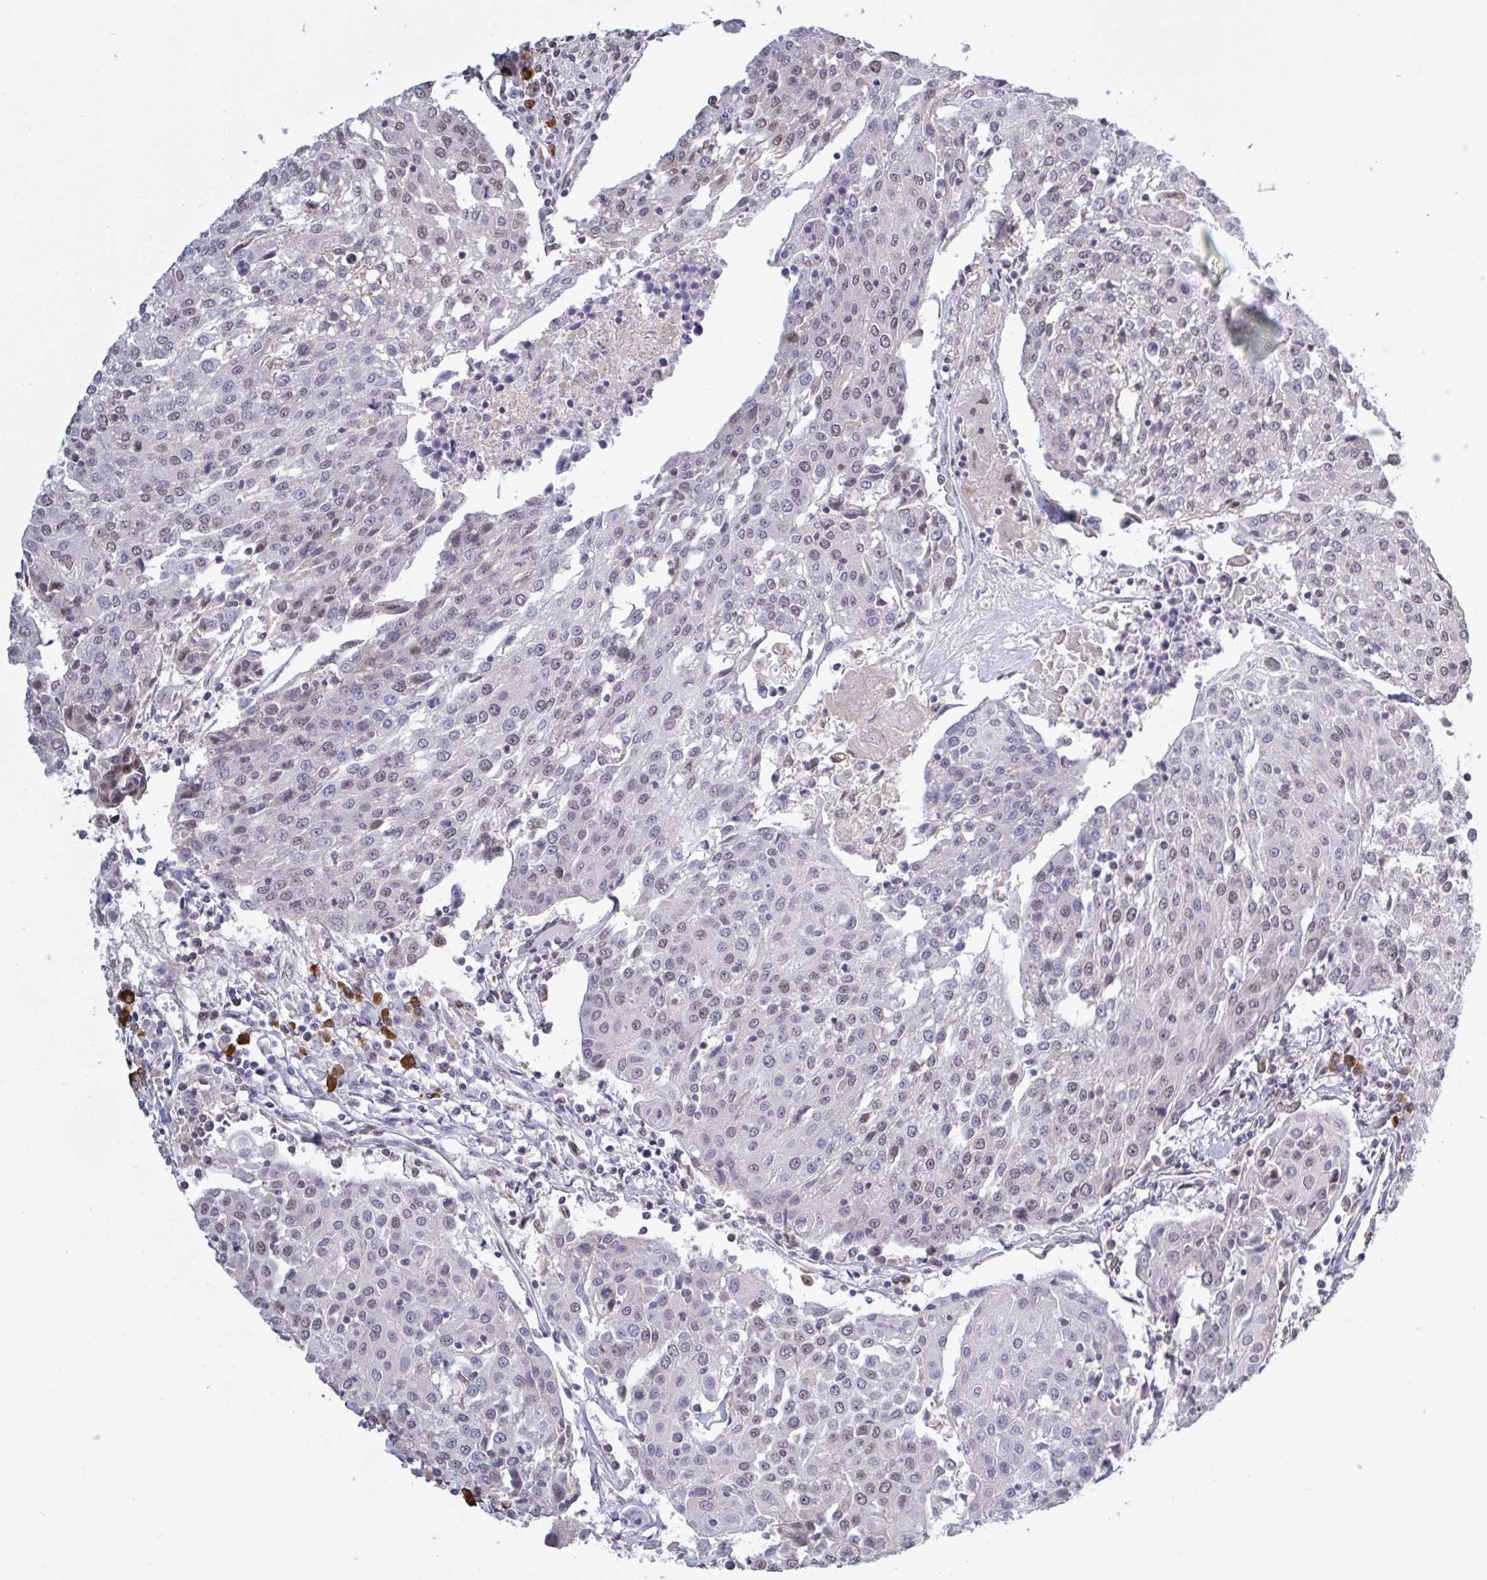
{"staining": {"intensity": "weak", "quantity": ">75%", "location": "nuclear"}, "tissue": "urothelial cancer", "cell_type": "Tumor cells", "image_type": "cancer", "snomed": [{"axis": "morphology", "description": "Urothelial carcinoma, High grade"}, {"axis": "topography", "description": "Urinary bladder"}], "caption": "Immunohistochemistry (DAB (3,3'-diaminobenzidine)) staining of urothelial cancer exhibits weak nuclear protein staining in about >75% of tumor cells.", "gene": "BCL7B", "patient": {"sex": "female", "age": 85}}